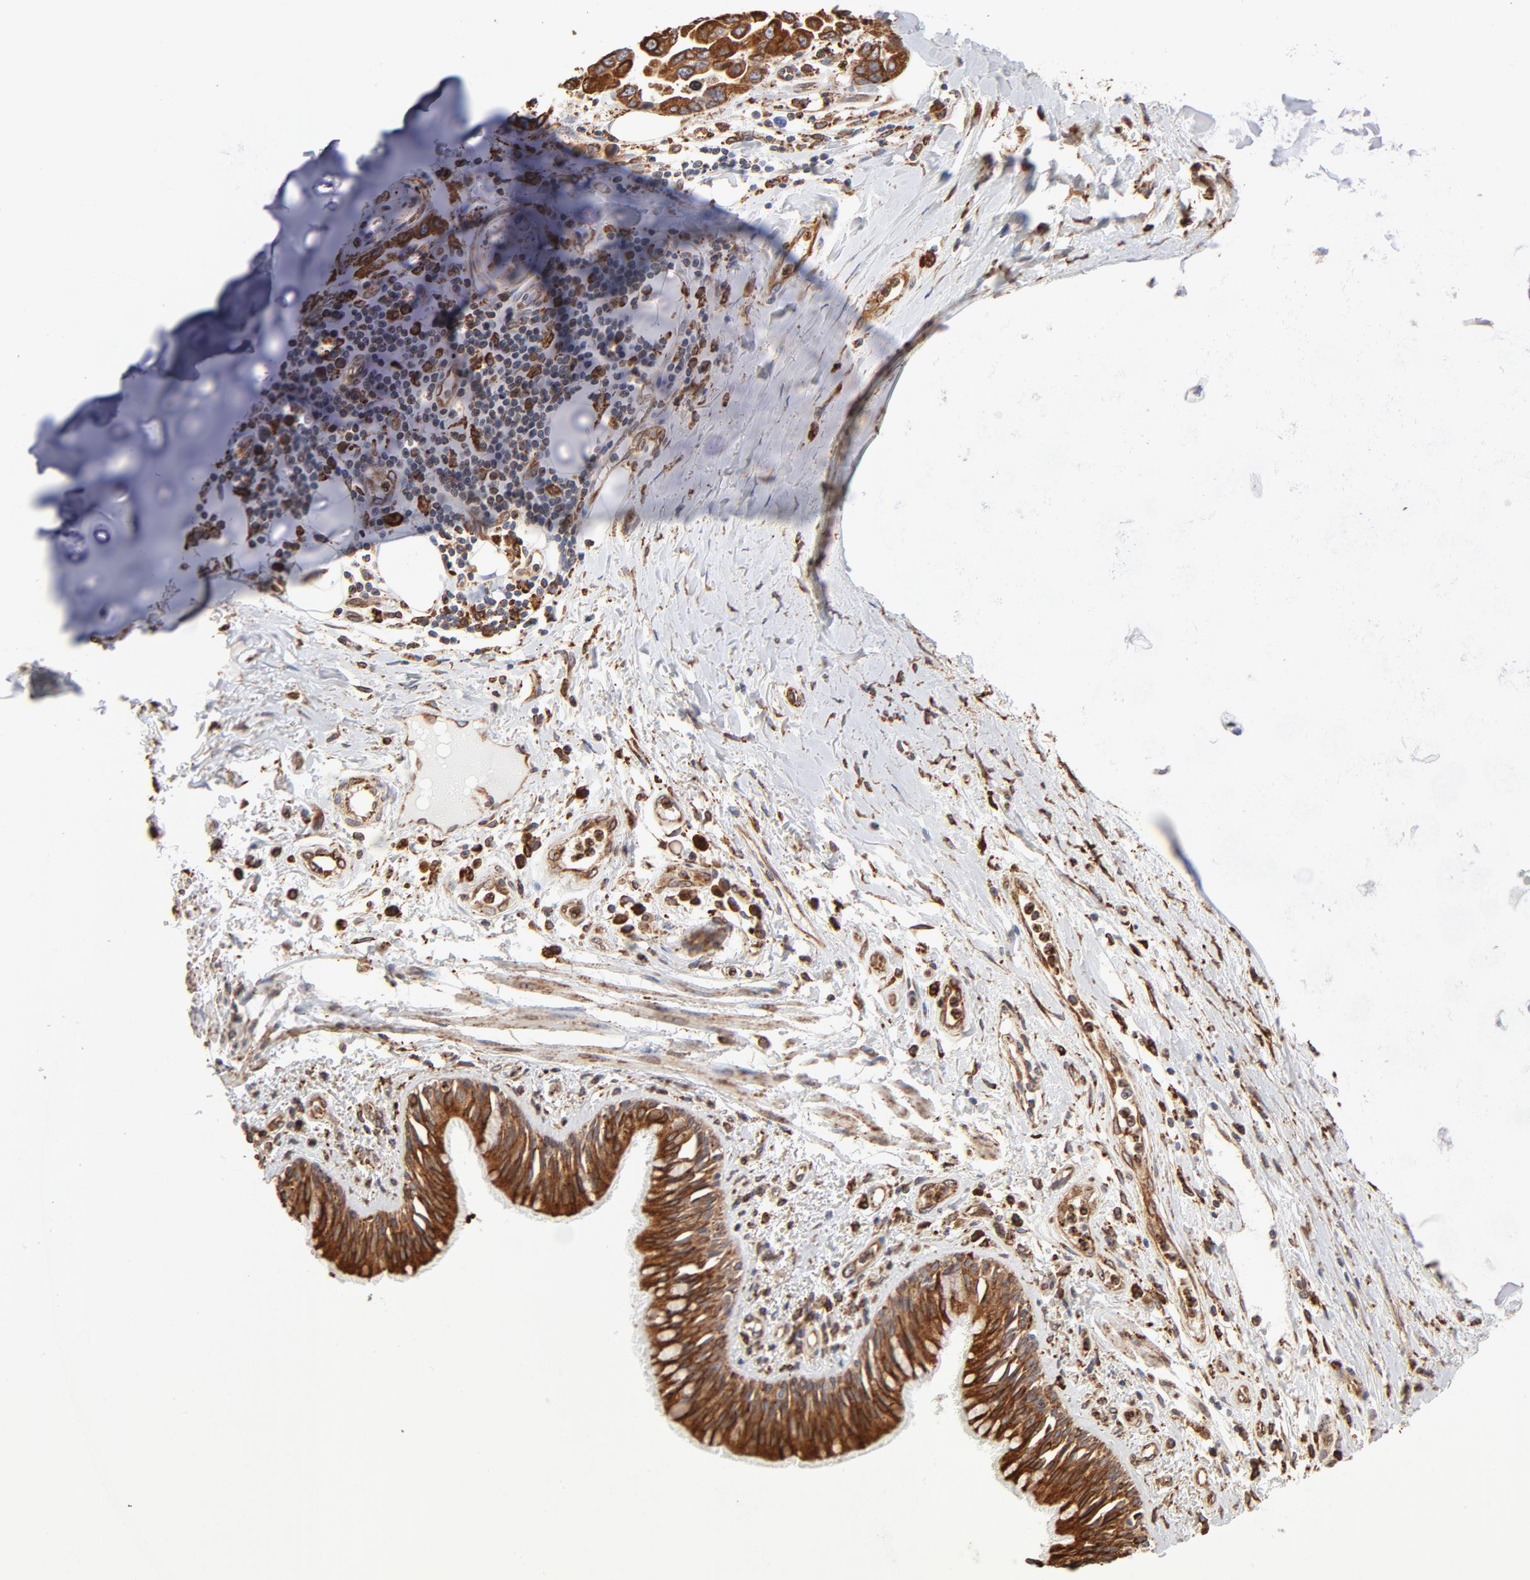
{"staining": {"intensity": "strong", "quantity": ">75%", "location": "cytoplasmic/membranous"}, "tissue": "lung cancer", "cell_type": "Tumor cells", "image_type": "cancer", "snomed": [{"axis": "morphology", "description": "Adenocarcinoma, NOS"}, {"axis": "topography", "description": "Lymph node"}, {"axis": "topography", "description": "Lung"}], "caption": "The immunohistochemical stain highlights strong cytoplasmic/membranous staining in tumor cells of adenocarcinoma (lung) tissue.", "gene": "CANX", "patient": {"sex": "male", "age": 64}}